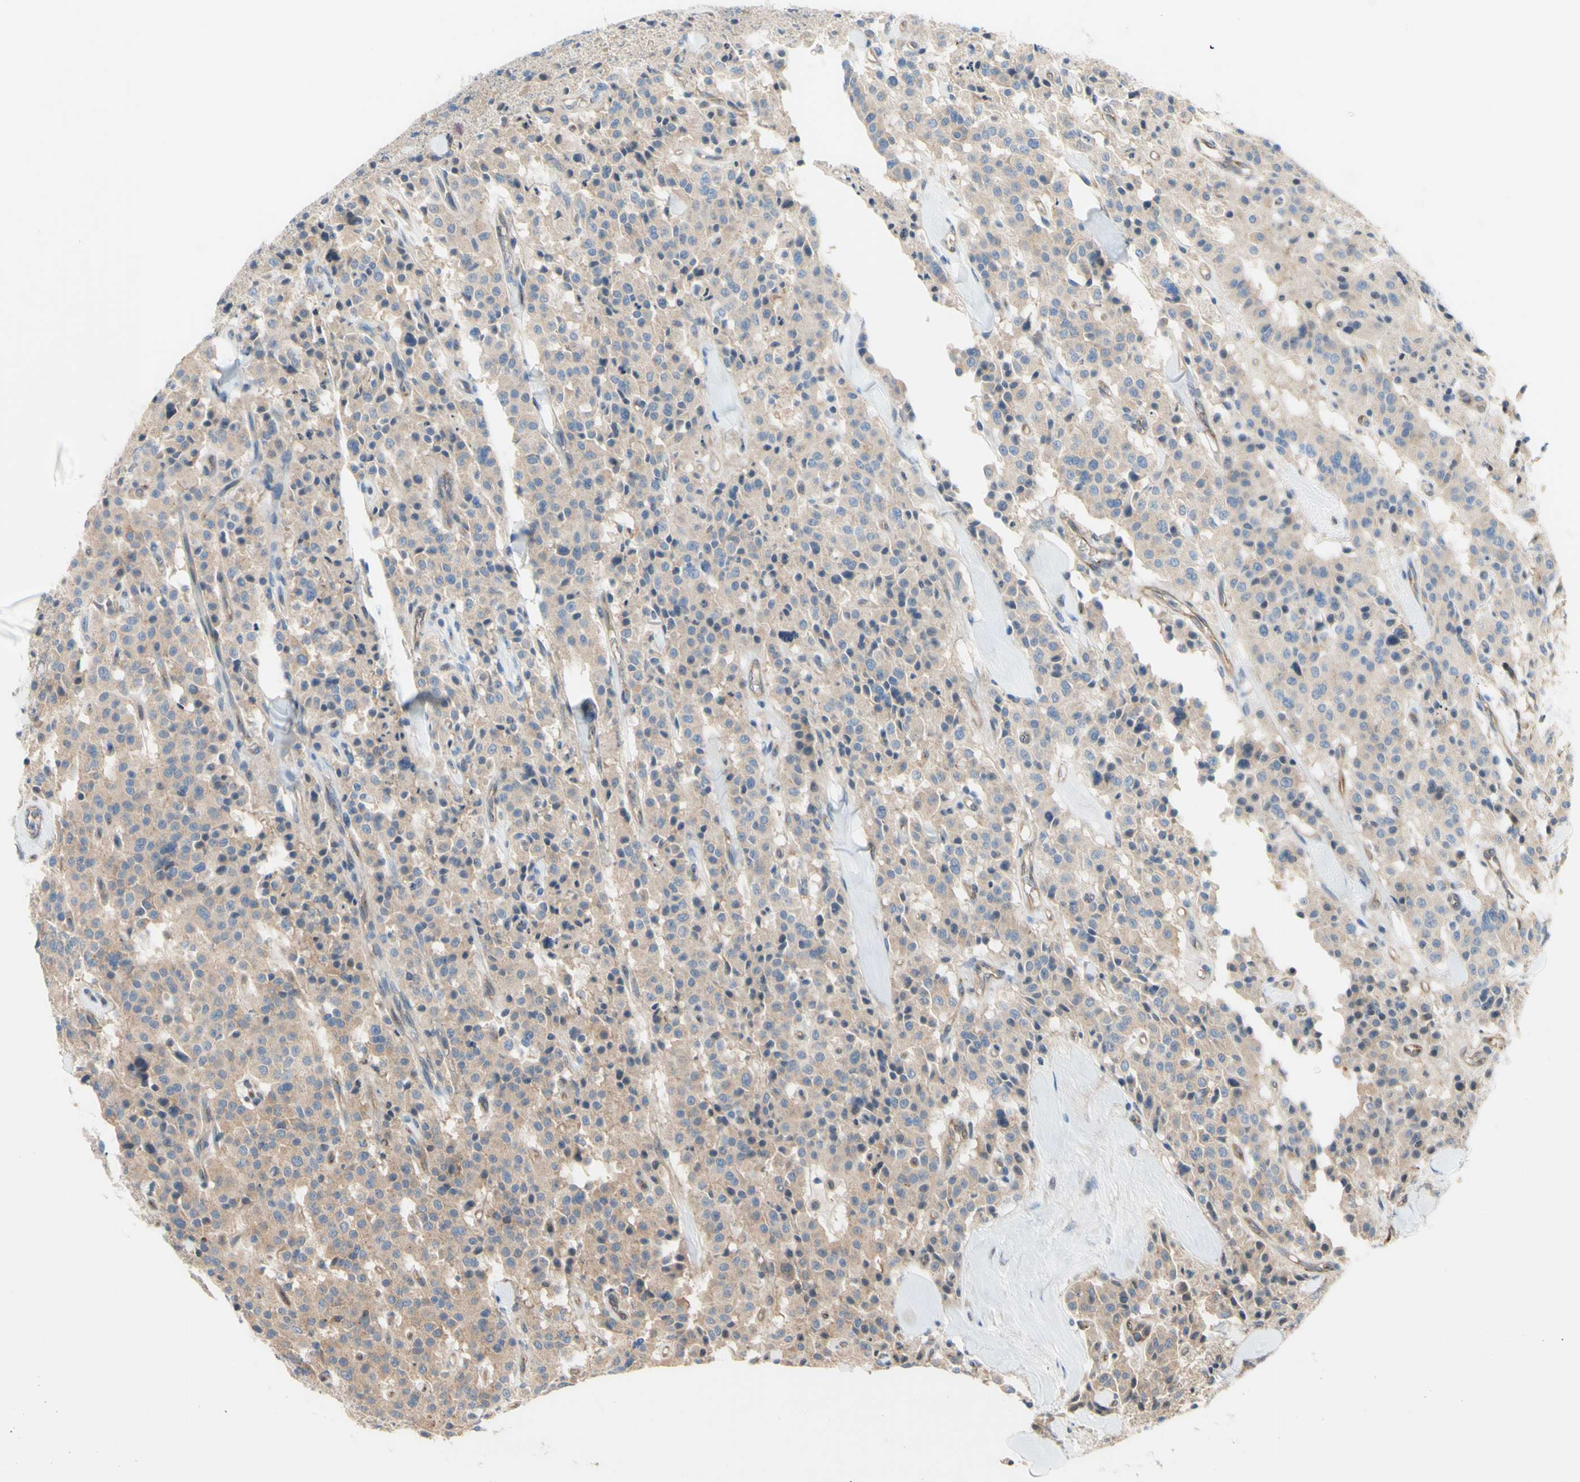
{"staining": {"intensity": "weak", "quantity": ">75%", "location": "cytoplasmic/membranous"}, "tissue": "carcinoid", "cell_type": "Tumor cells", "image_type": "cancer", "snomed": [{"axis": "morphology", "description": "Carcinoid, malignant, NOS"}, {"axis": "topography", "description": "Lung"}], "caption": "Weak cytoplasmic/membranous protein positivity is identified in approximately >75% of tumor cells in carcinoid.", "gene": "DYNLRB1", "patient": {"sex": "male", "age": 30}}